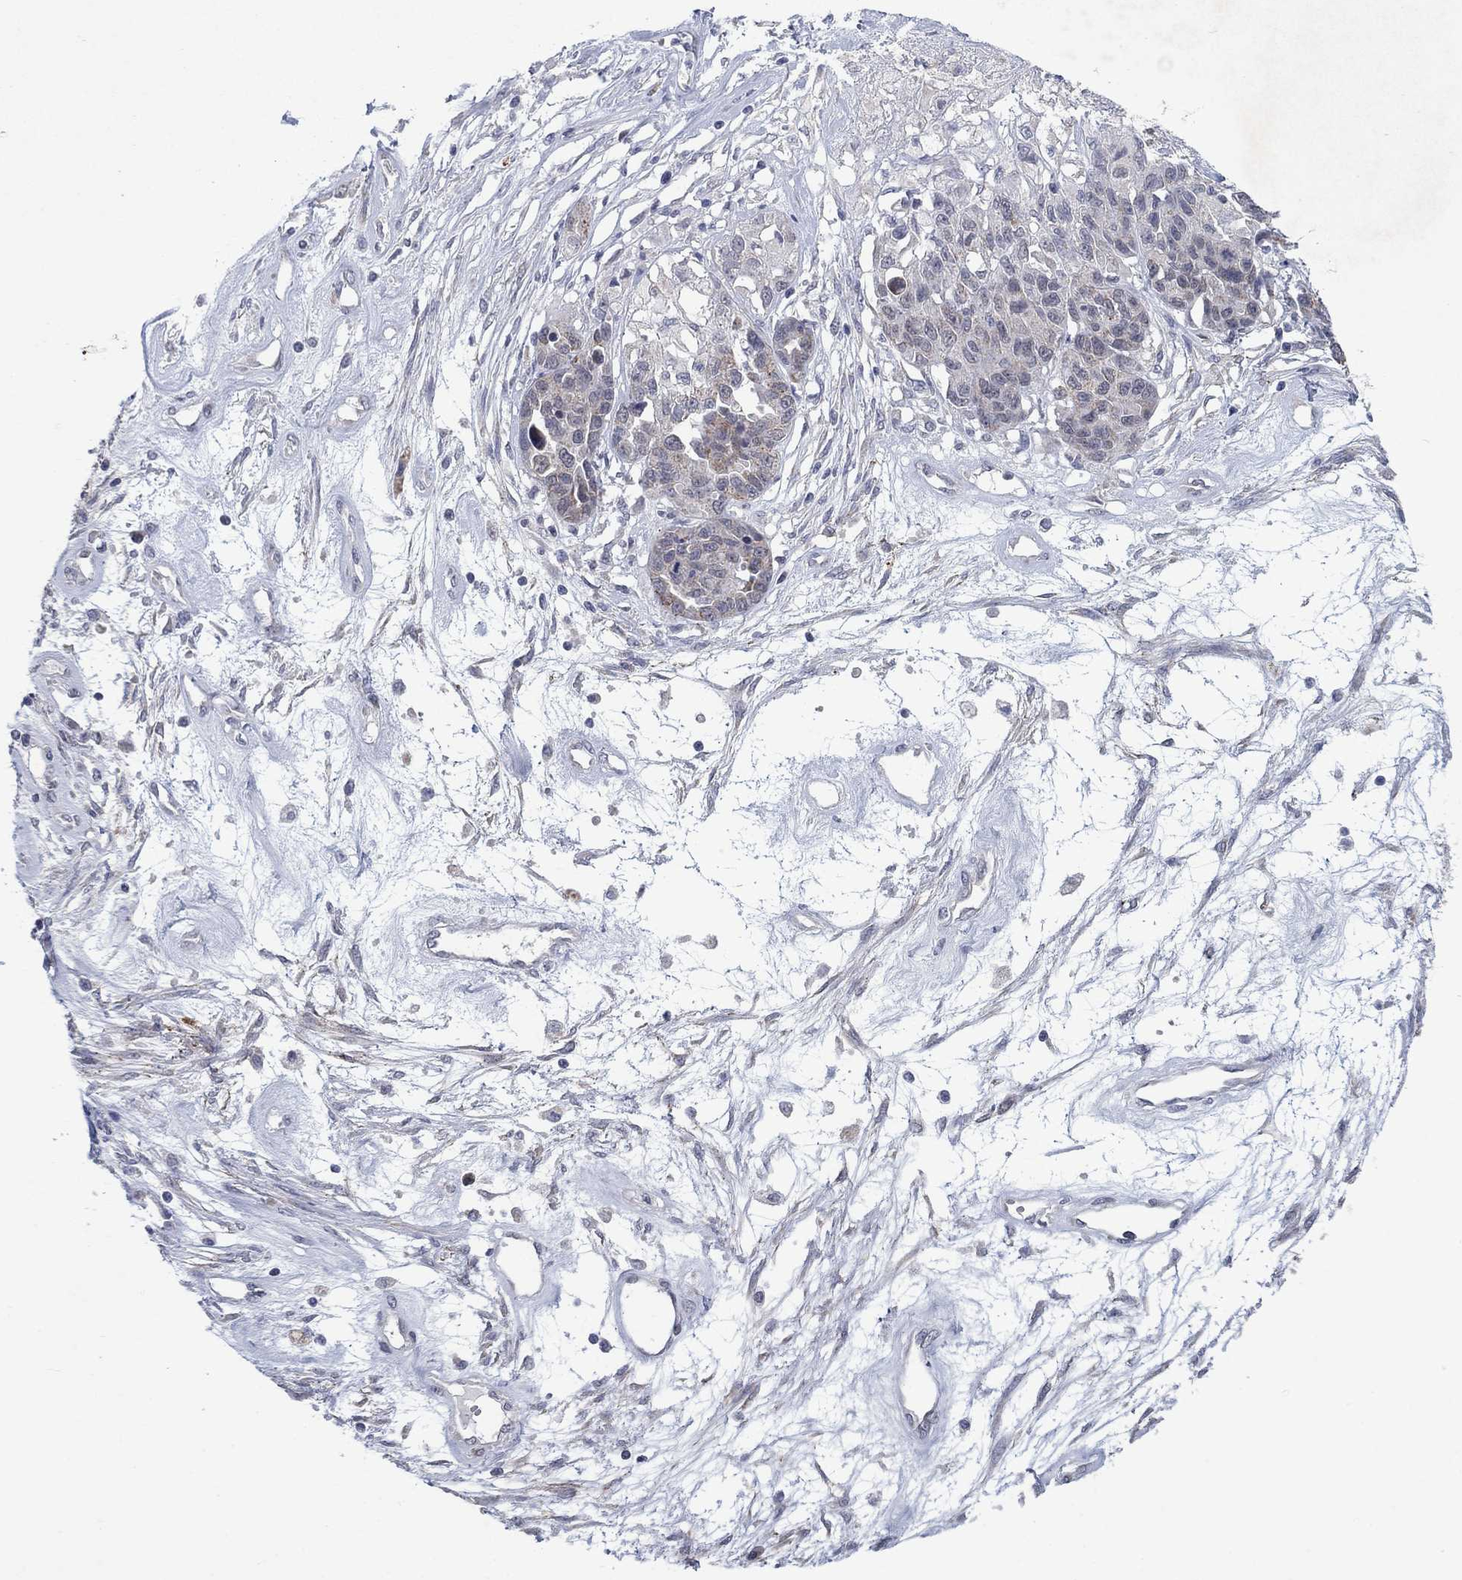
{"staining": {"intensity": "weak", "quantity": "25%-75%", "location": "cytoplasmic/membranous"}, "tissue": "ovarian cancer", "cell_type": "Tumor cells", "image_type": "cancer", "snomed": [{"axis": "morphology", "description": "Cystadenocarcinoma, serous, NOS"}, {"axis": "topography", "description": "Ovary"}], "caption": "Ovarian cancer stained with immunohistochemistry (IHC) exhibits weak cytoplasmic/membranous positivity in approximately 25%-75% of tumor cells.", "gene": "SDC1", "patient": {"sex": "female", "age": 87}}